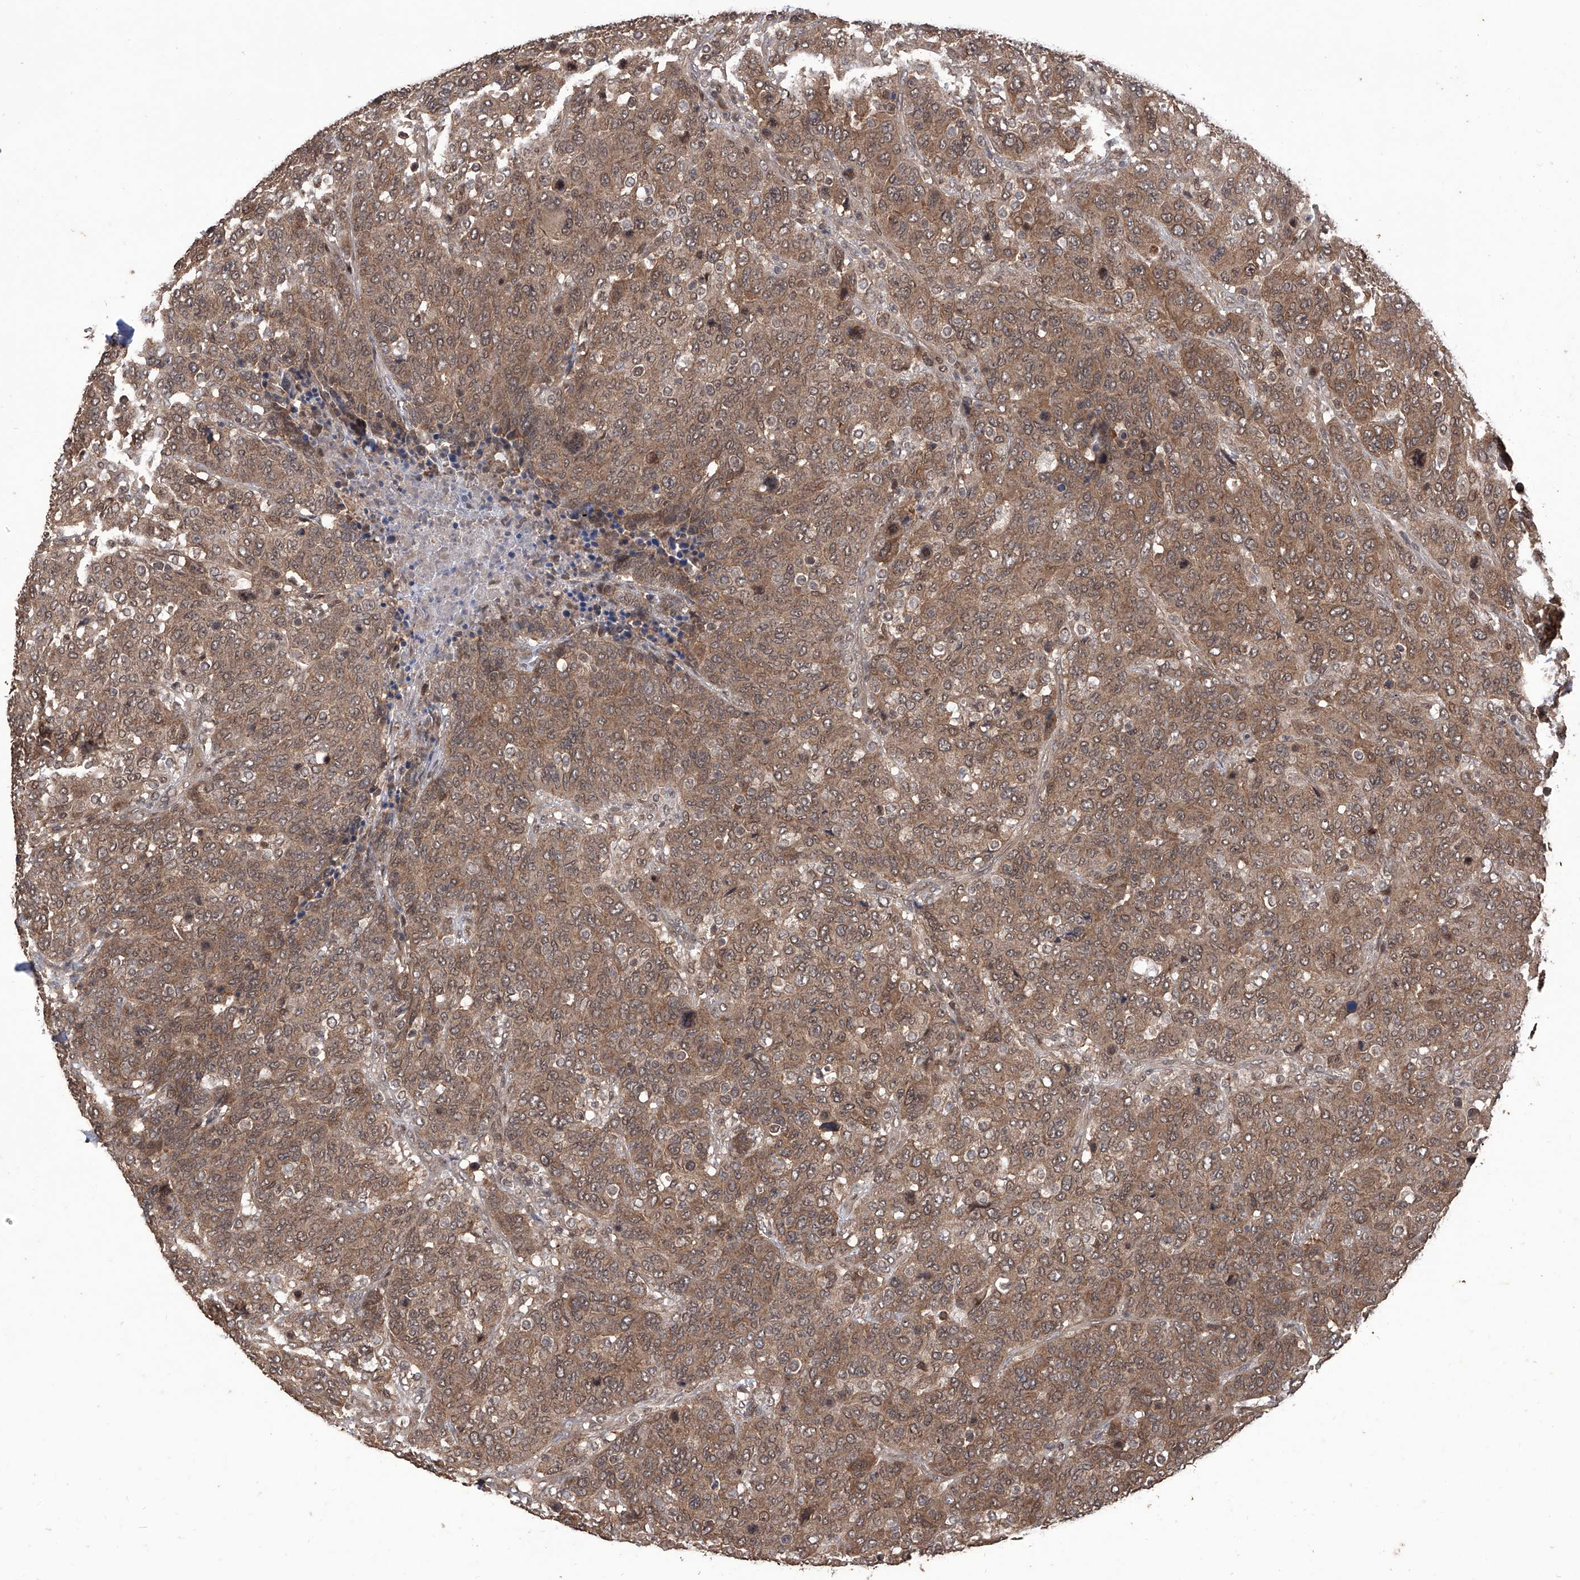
{"staining": {"intensity": "moderate", "quantity": ">75%", "location": "cytoplasmic/membranous,nuclear"}, "tissue": "breast cancer", "cell_type": "Tumor cells", "image_type": "cancer", "snomed": [{"axis": "morphology", "description": "Duct carcinoma"}, {"axis": "topography", "description": "Breast"}], "caption": "Tumor cells reveal medium levels of moderate cytoplasmic/membranous and nuclear expression in approximately >75% of cells in human intraductal carcinoma (breast). The staining was performed using DAB (3,3'-diaminobenzidine) to visualize the protein expression in brown, while the nuclei were stained in blue with hematoxylin (Magnification: 20x).", "gene": "LYSMD4", "patient": {"sex": "female", "age": 37}}